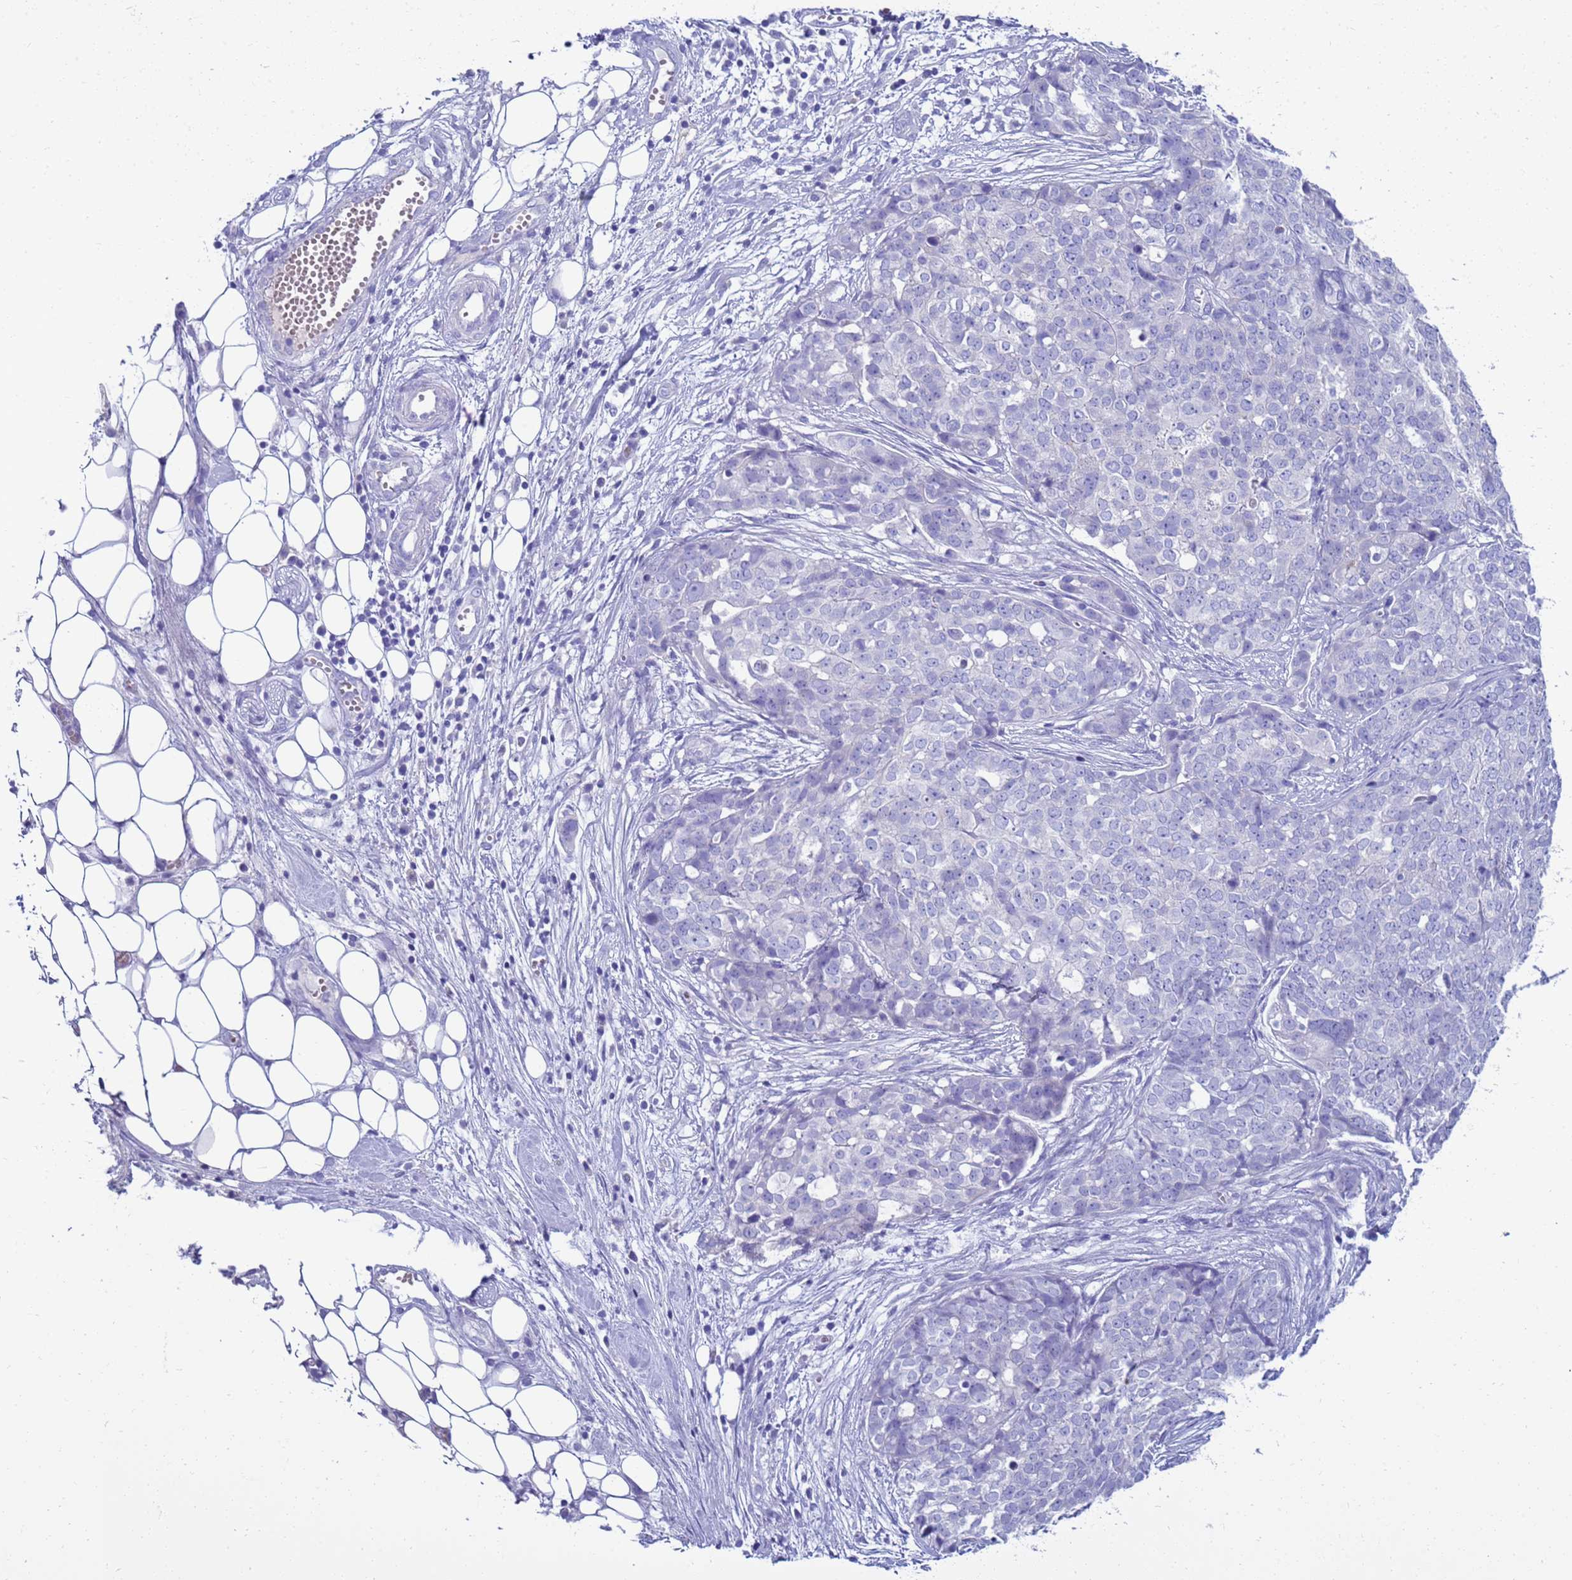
{"staining": {"intensity": "negative", "quantity": "none", "location": "none"}, "tissue": "ovarian cancer", "cell_type": "Tumor cells", "image_type": "cancer", "snomed": [{"axis": "morphology", "description": "Cystadenocarcinoma, serous, NOS"}, {"axis": "topography", "description": "Soft tissue"}, {"axis": "topography", "description": "Ovary"}], "caption": "Immunohistochemical staining of ovarian cancer (serous cystadenocarcinoma) exhibits no significant expression in tumor cells.", "gene": "SYCN", "patient": {"sex": "female", "age": 57}}